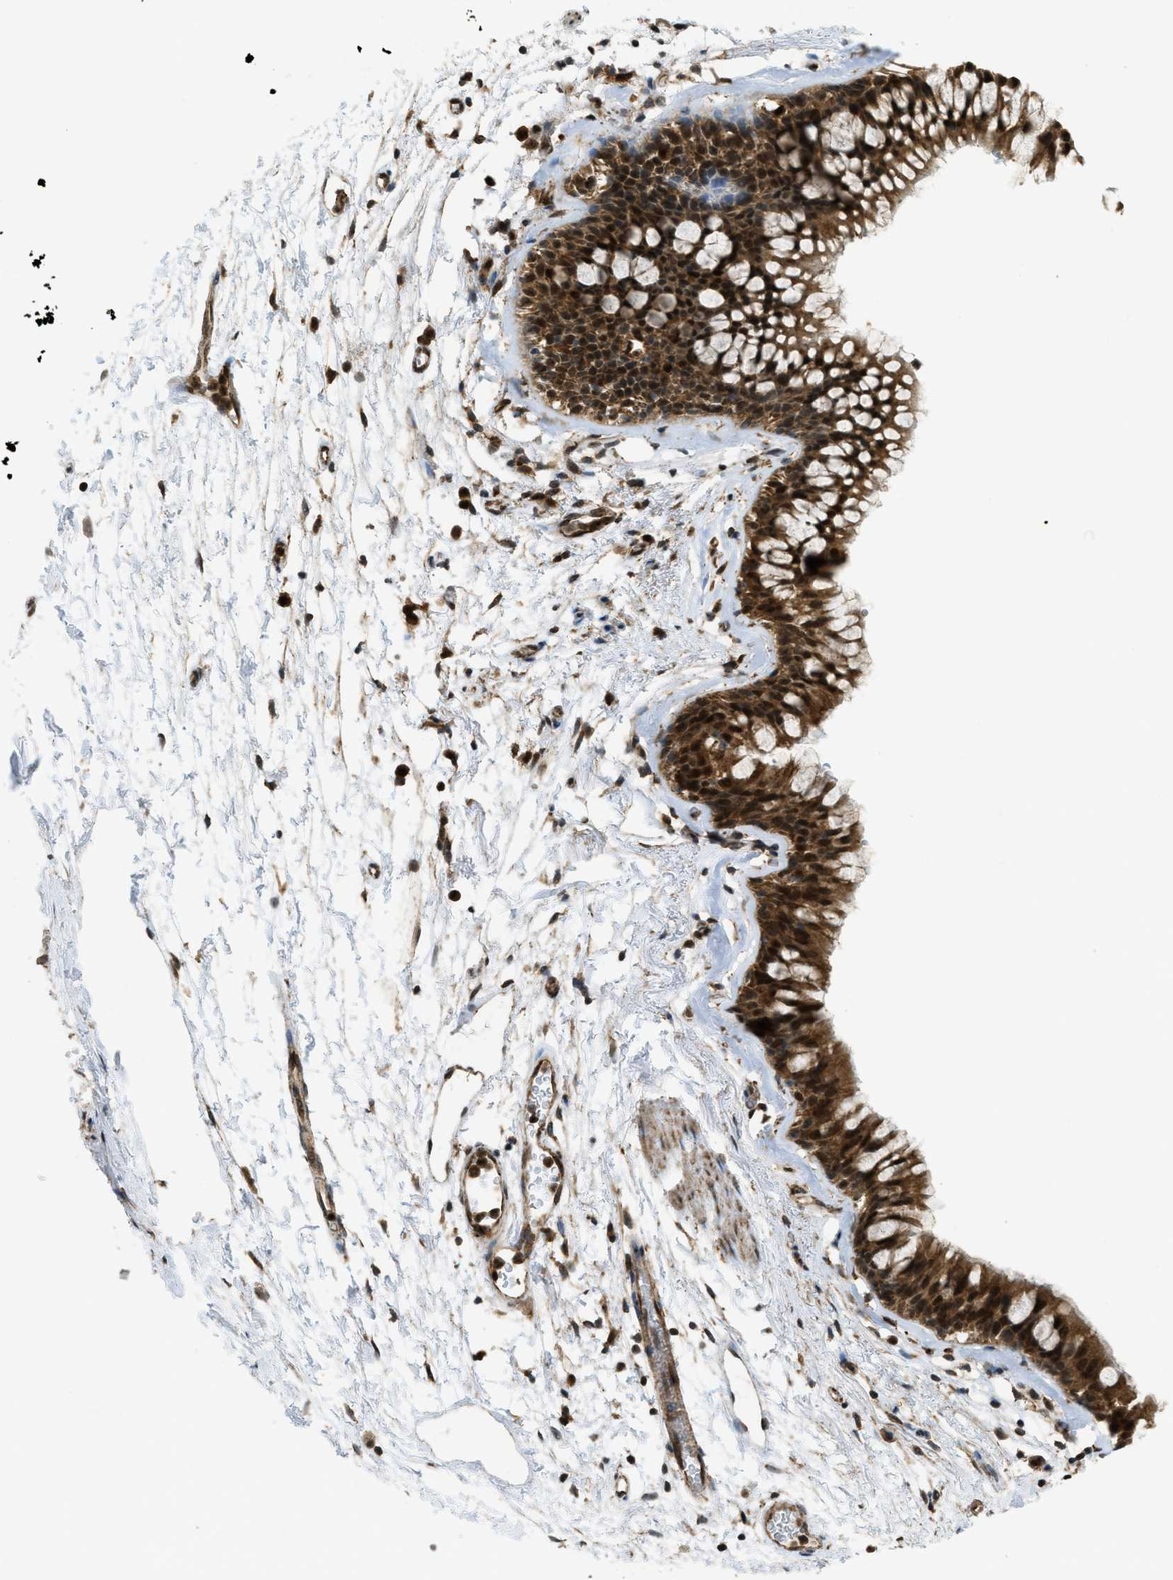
{"staining": {"intensity": "strong", "quantity": ">75%", "location": "cytoplasmic/membranous,nuclear"}, "tissue": "bronchus", "cell_type": "Respiratory epithelial cells", "image_type": "normal", "snomed": [{"axis": "morphology", "description": "Normal tissue, NOS"}, {"axis": "topography", "description": "Cartilage tissue"}, {"axis": "topography", "description": "Bronchus"}], "caption": "DAB (3,3'-diaminobenzidine) immunohistochemical staining of normal bronchus demonstrates strong cytoplasmic/membranous,nuclear protein positivity in approximately >75% of respiratory epithelial cells.", "gene": "TNPO1", "patient": {"sex": "female", "age": 53}}